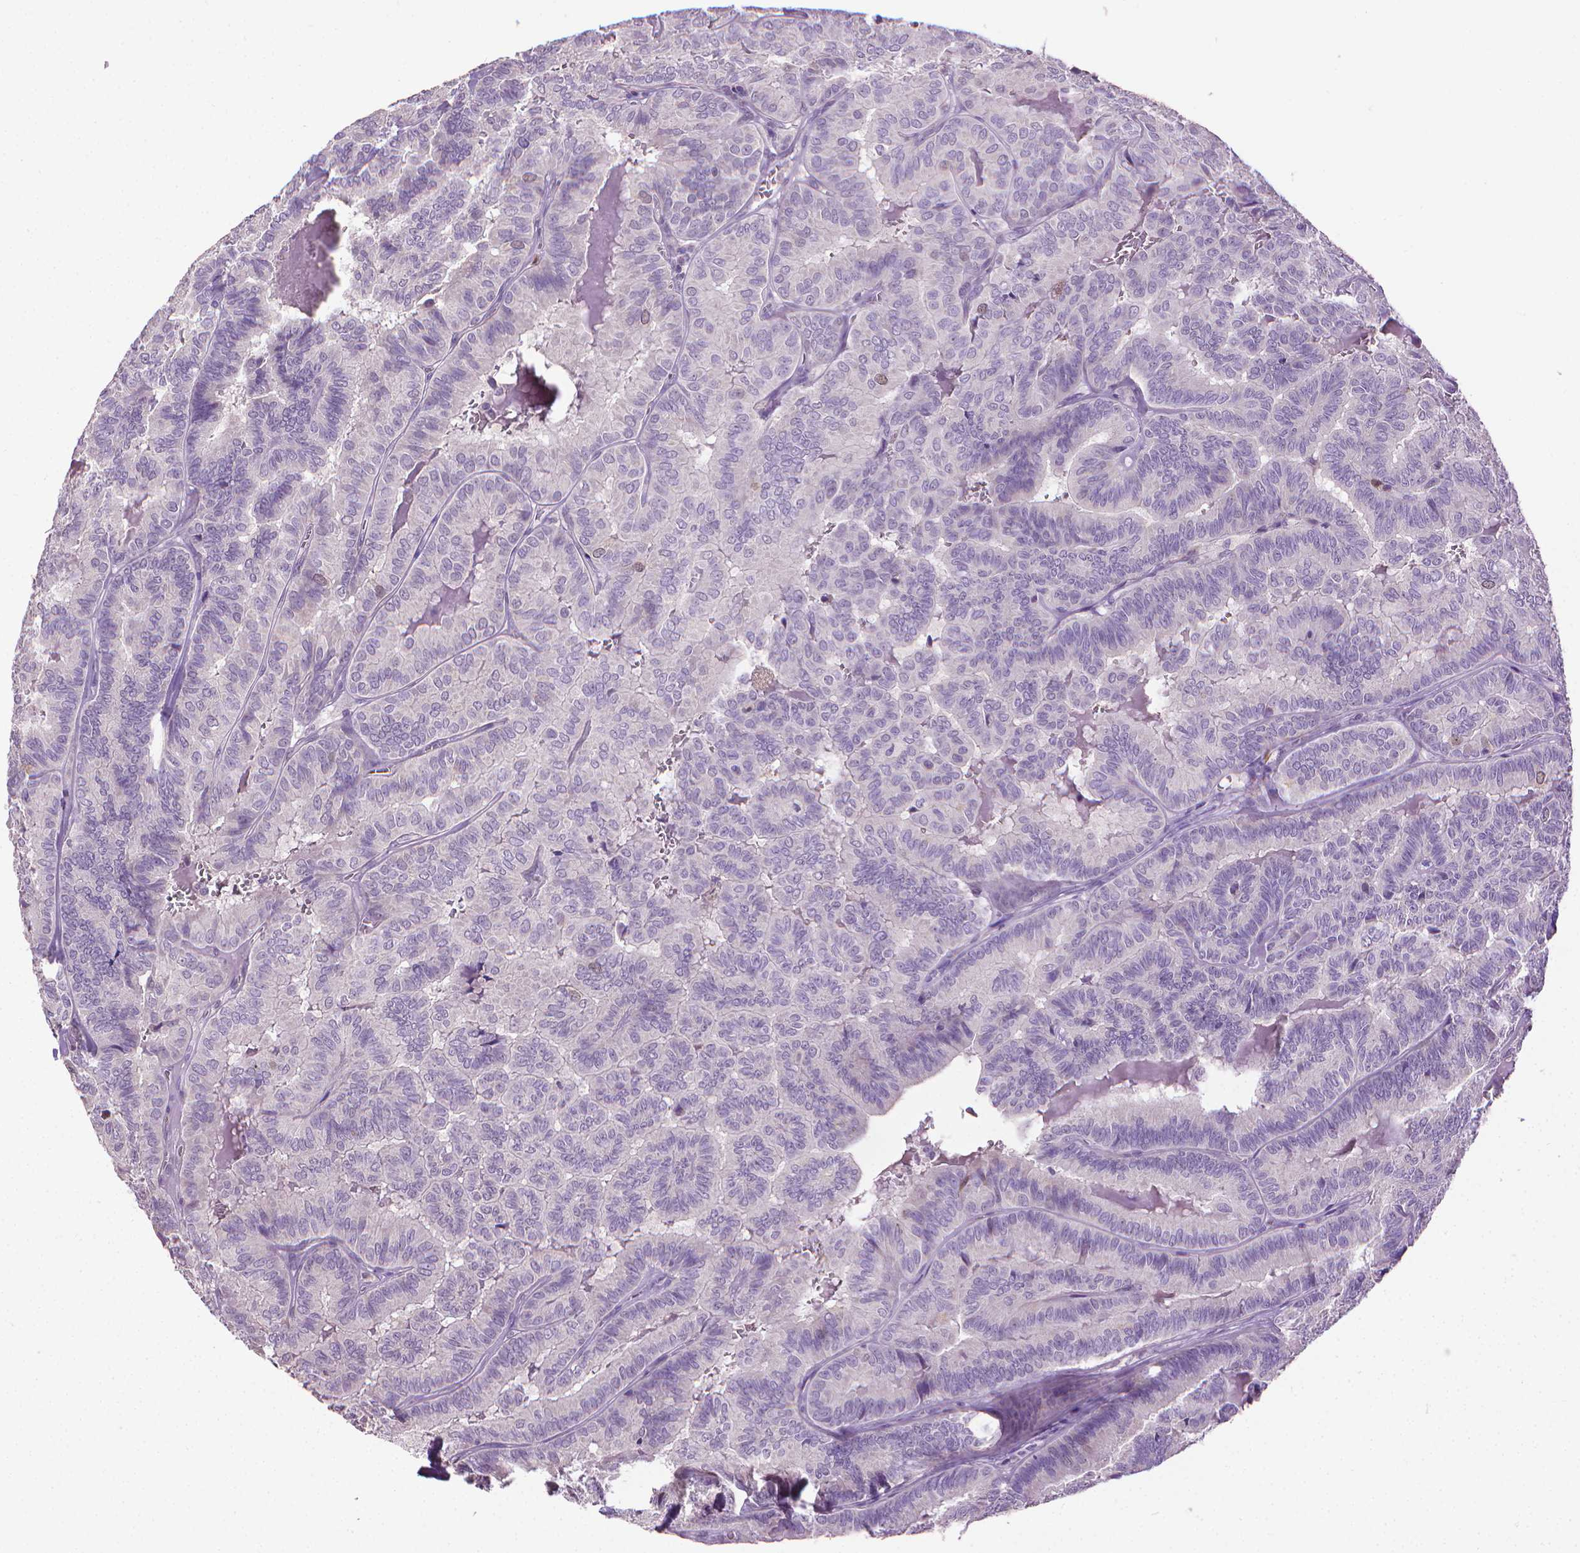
{"staining": {"intensity": "negative", "quantity": "none", "location": "none"}, "tissue": "thyroid cancer", "cell_type": "Tumor cells", "image_type": "cancer", "snomed": [{"axis": "morphology", "description": "Papillary adenocarcinoma, NOS"}, {"axis": "topography", "description": "Thyroid gland"}], "caption": "Immunohistochemical staining of human thyroid cancer exhibits no significant staining in tumor cells.", "gene": "CDKN2D", "patient": {"sex": "female", "age": 75}}